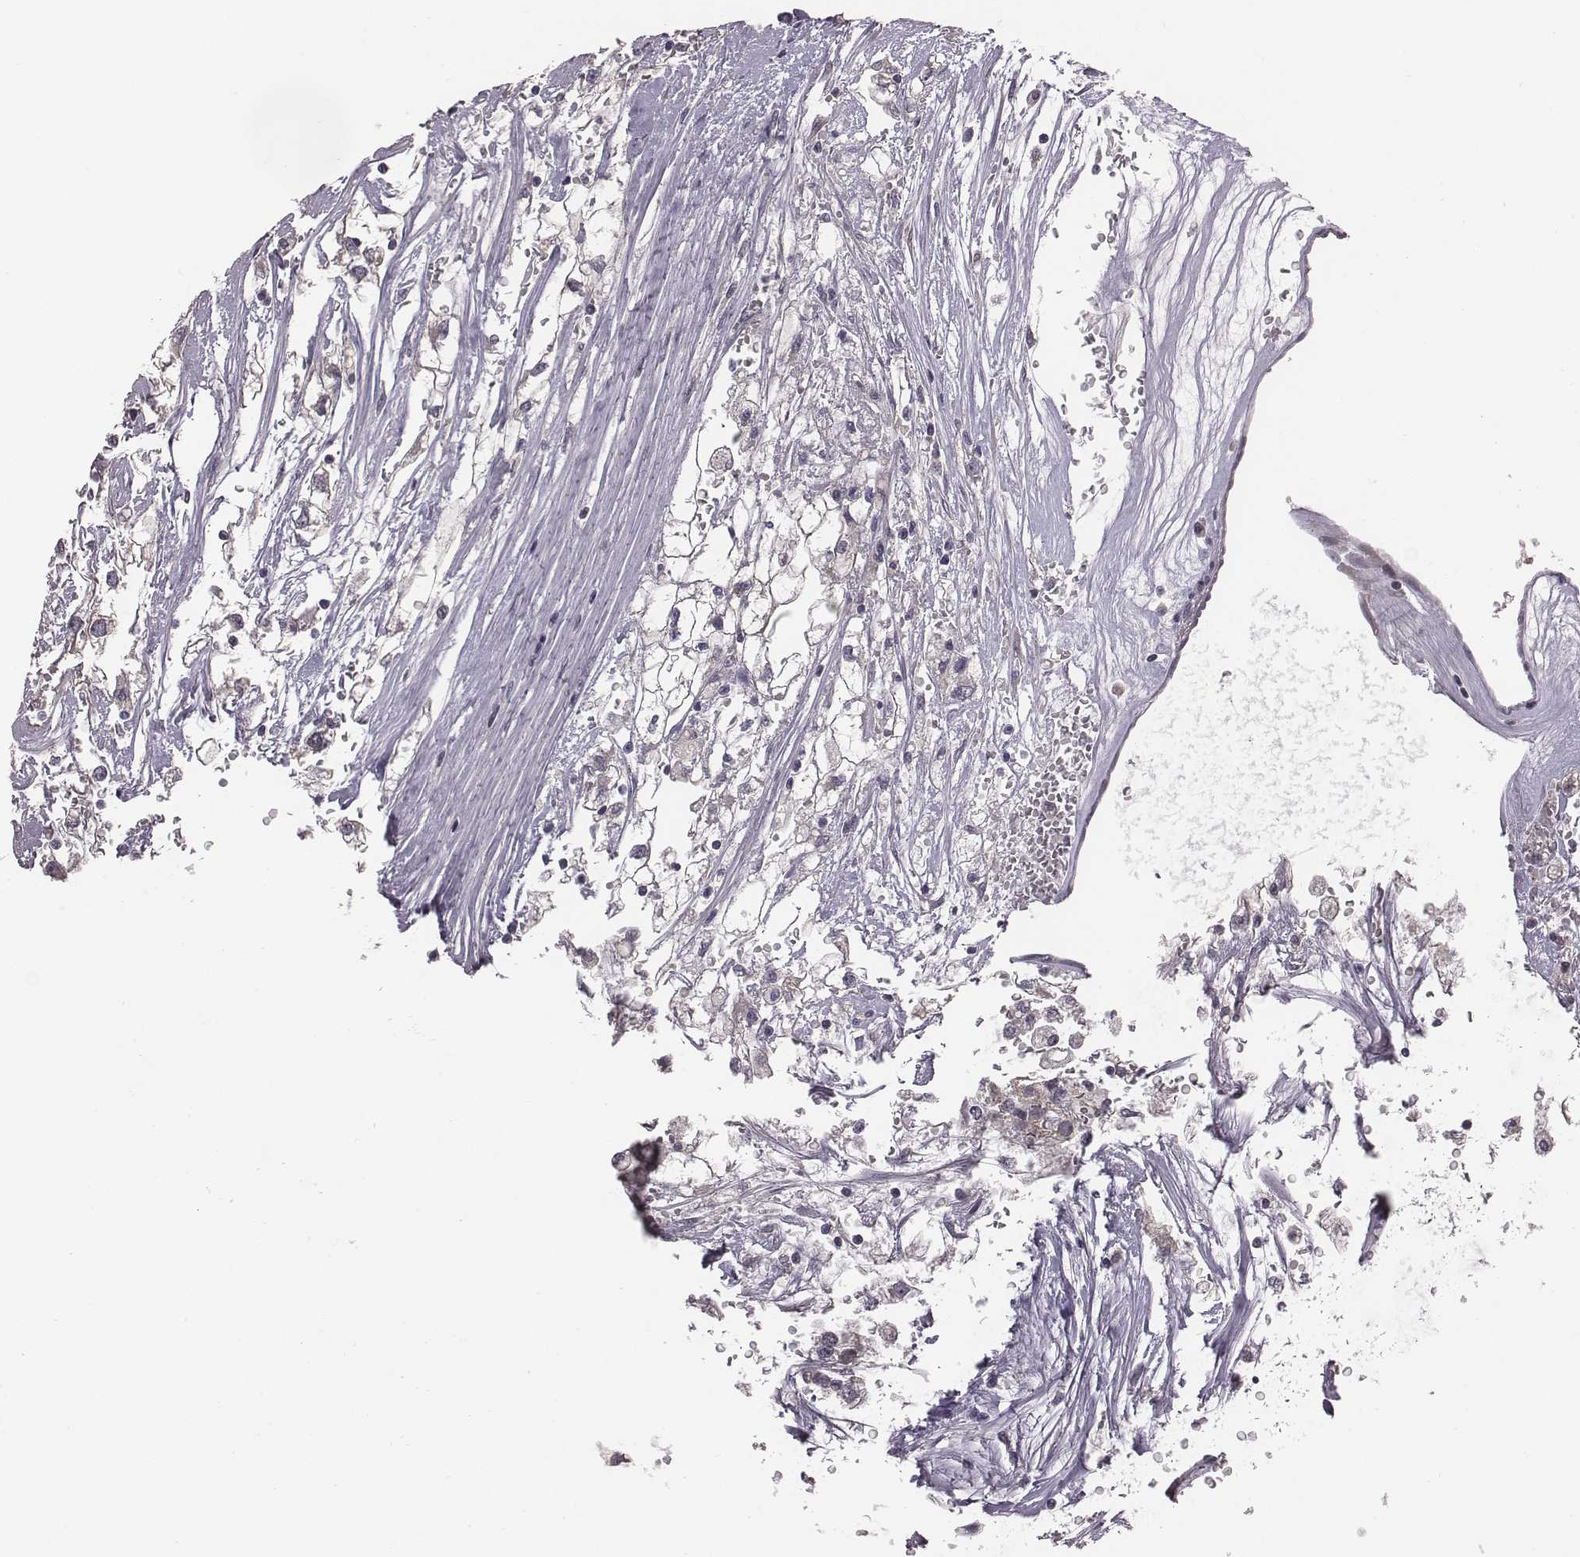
{"staining": {"intensity": "negative", "quantity": "none", "location": "none"}, "tissue": "renal cancer", "cell_type": "Tumor cells", "image_type": "cancer", "snomed": [{"axis": "morphology", "description": "Adenocarcinoma, NOS"}, {"axis": "topography", "description": "Kidney"}], "caption": "Immunohistochemical staining of human renal cancer (adenocarcinoma) shows no significant expression in tumor cells.", "gene": "SMURF2", "patient": {"sex": "male", "age": 59}}